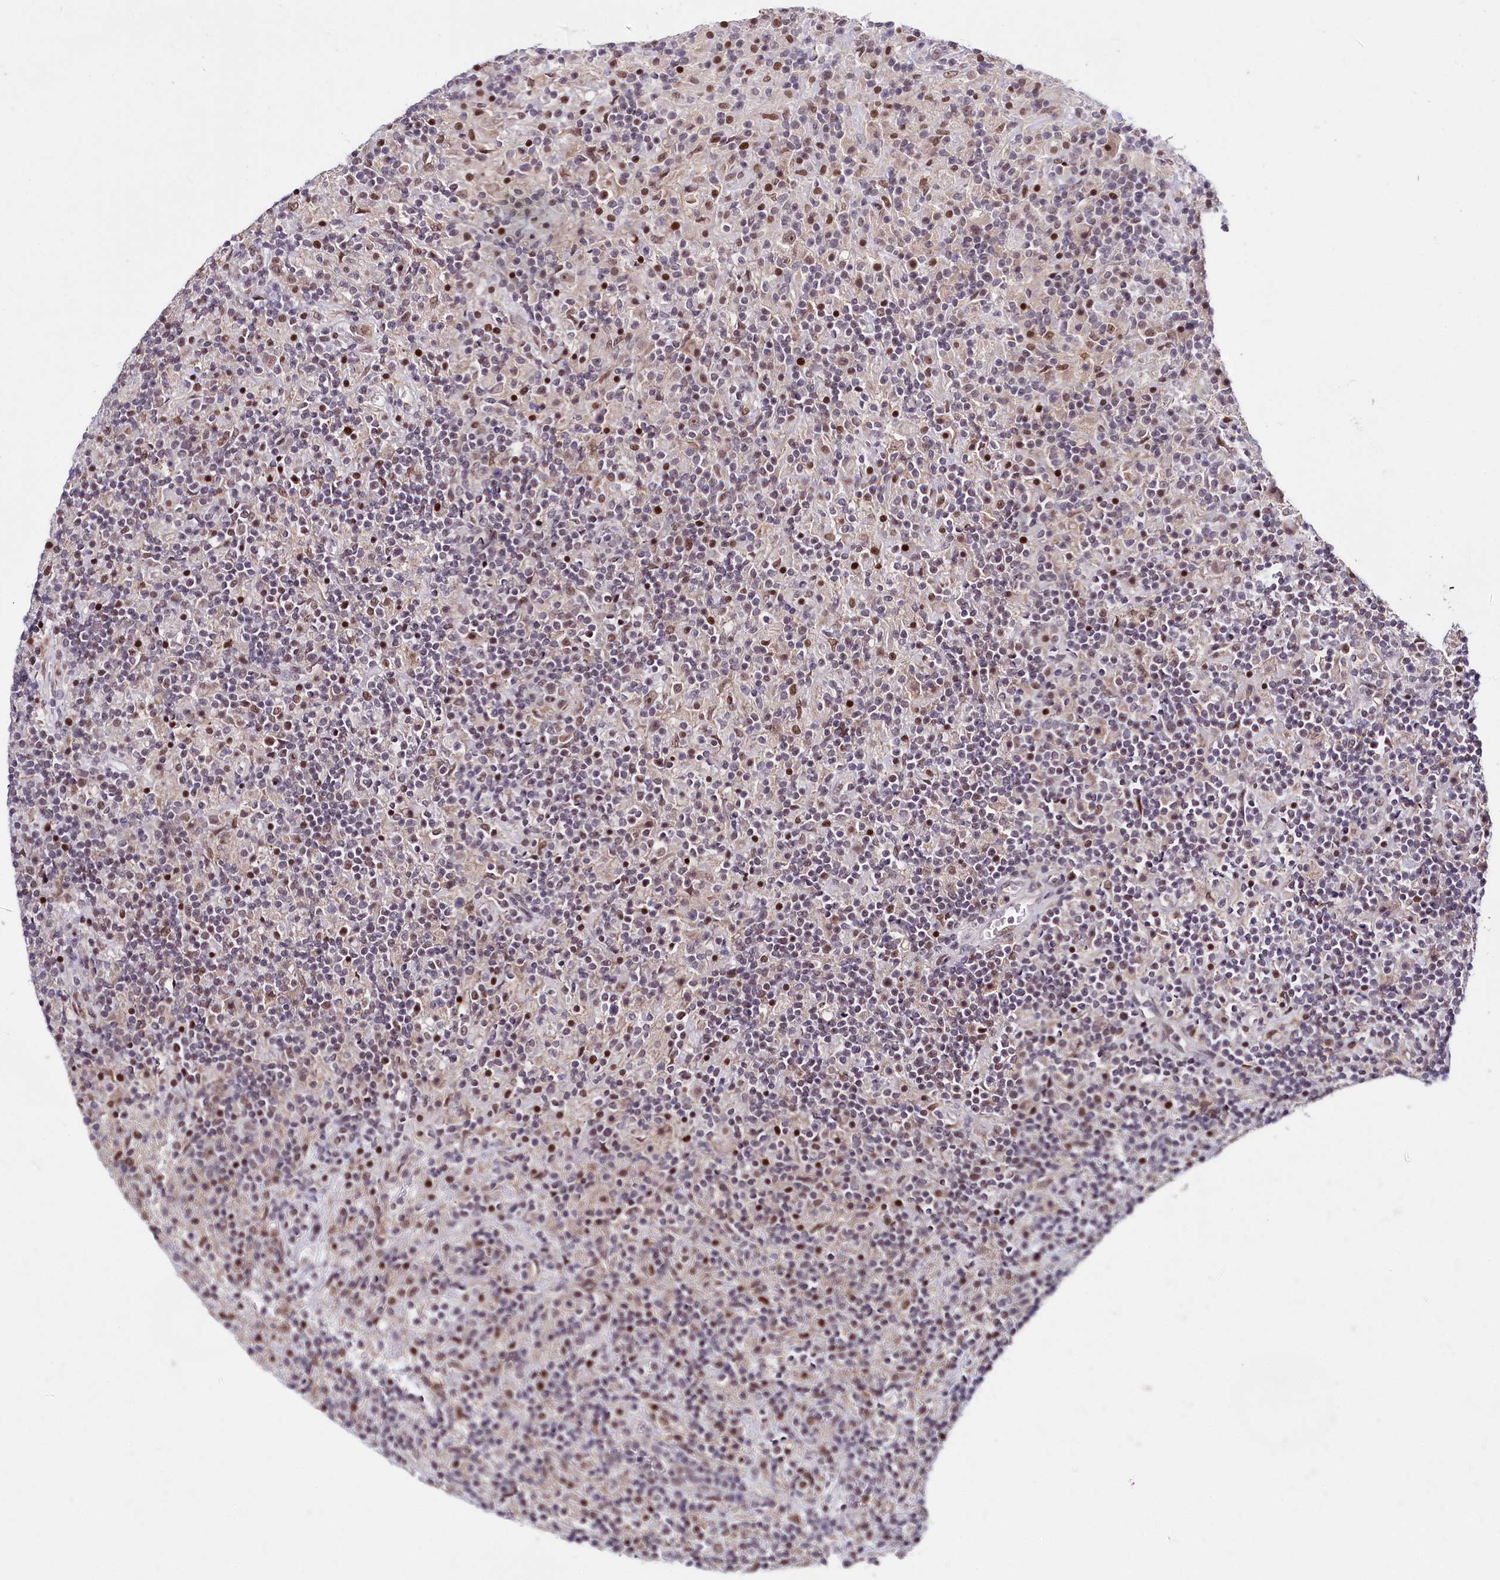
{"staining": {"intensity": "moderate", "quantity": "25%-75%", "location": "nuclear"}, "tissue": "lymphoma", "cell_type": "Tumor cells", "image_type": "cancer", "snomed": [{"axis": "morphology", "description": "Hodgkin's disease, NOS"}, {"axis": "topography", "description": "Lymph node"}], "caption": "Protein expression analysis of Hodgkin's disease displays moderate nuclear positivity in about 25%-75% of tumor cells. (IHC, brightfield microscopy, high magnification).", "gene": "SCAF11", "patient": {"sex": "male", "age": 70}}